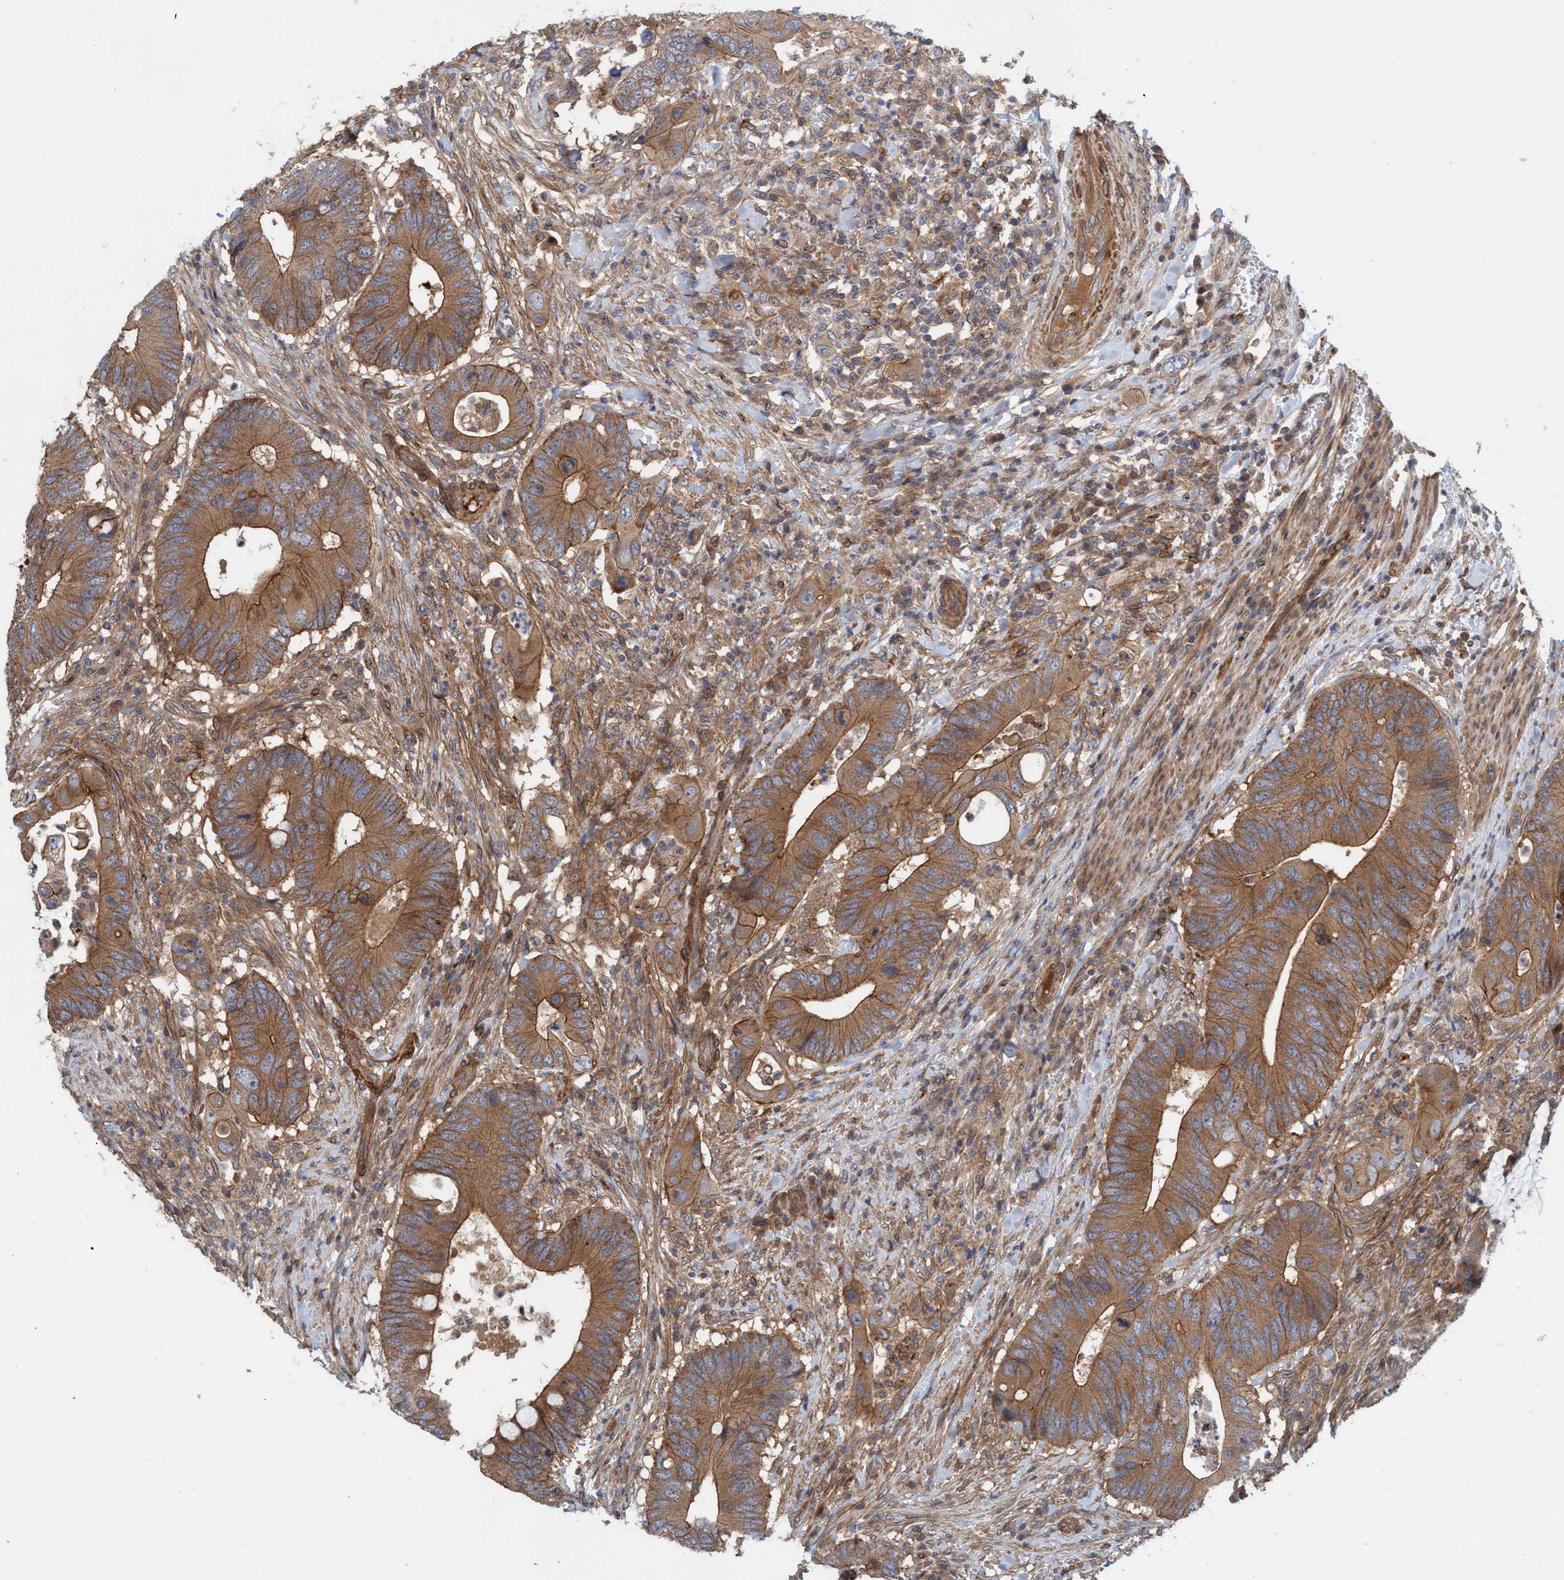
{"staining": {"intensity": "strong", "quantity": ">75%", "location": "cytoplasmic/membranous"}, "tissue": "colorectal cancer", "cell_type": "Tumor cells", "image_type": "cancer", "snomed": [{"axis": "morphology", "description": "Adenocarcinoma, NOS"}, {"axis": "topography", "description": "Colon"}], "caption": "Adenocarcinoma (colorectal) tissue displays strong cytoplasmic/membranous positivity in about >75% of tumor cells, visualized by immunohistochemistry.", "gene": "SPECC1", "patient": {"sex": "male", "age": 71}}